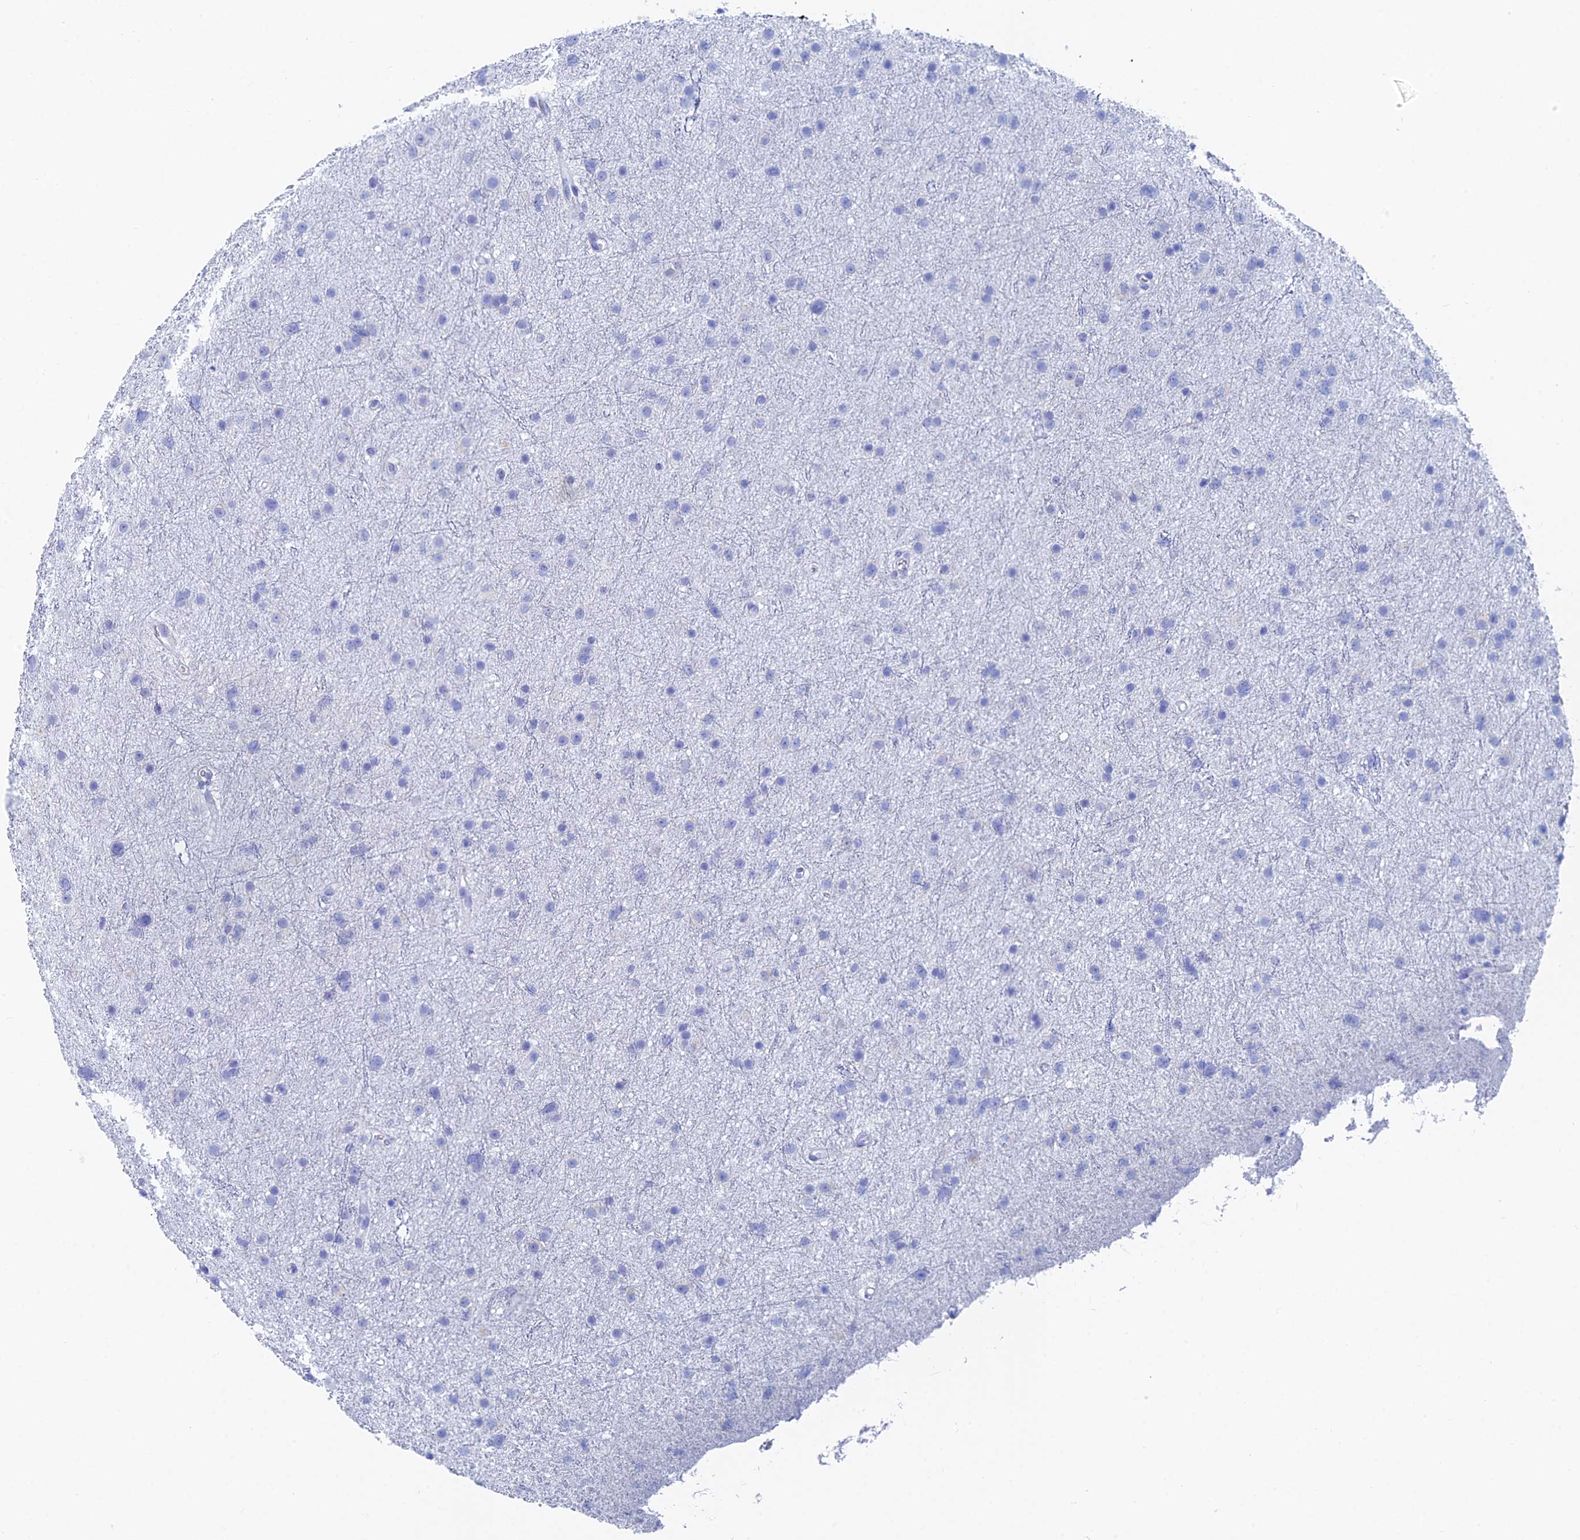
{"staining": {"intensity": "negative", "quantity": "none", "location": "none"}, "tissue": "glioma", "cell_type": "Tumor cells", "image_type": "cancer", "snomed": [{"axis": "morphology", "description": "Glioma, malignant, Low grade"}, {"axis": "topography", "description": "Cerebral cortex"}], "caption": "DAB (3,3'-diaminobenzidine) immunohistochemical staining of malignant glioma (low-grade) reveals no significant positivity in tumor cells.", "gene": "KCNK18", "patient": {"sex": "female", "age": 39}}